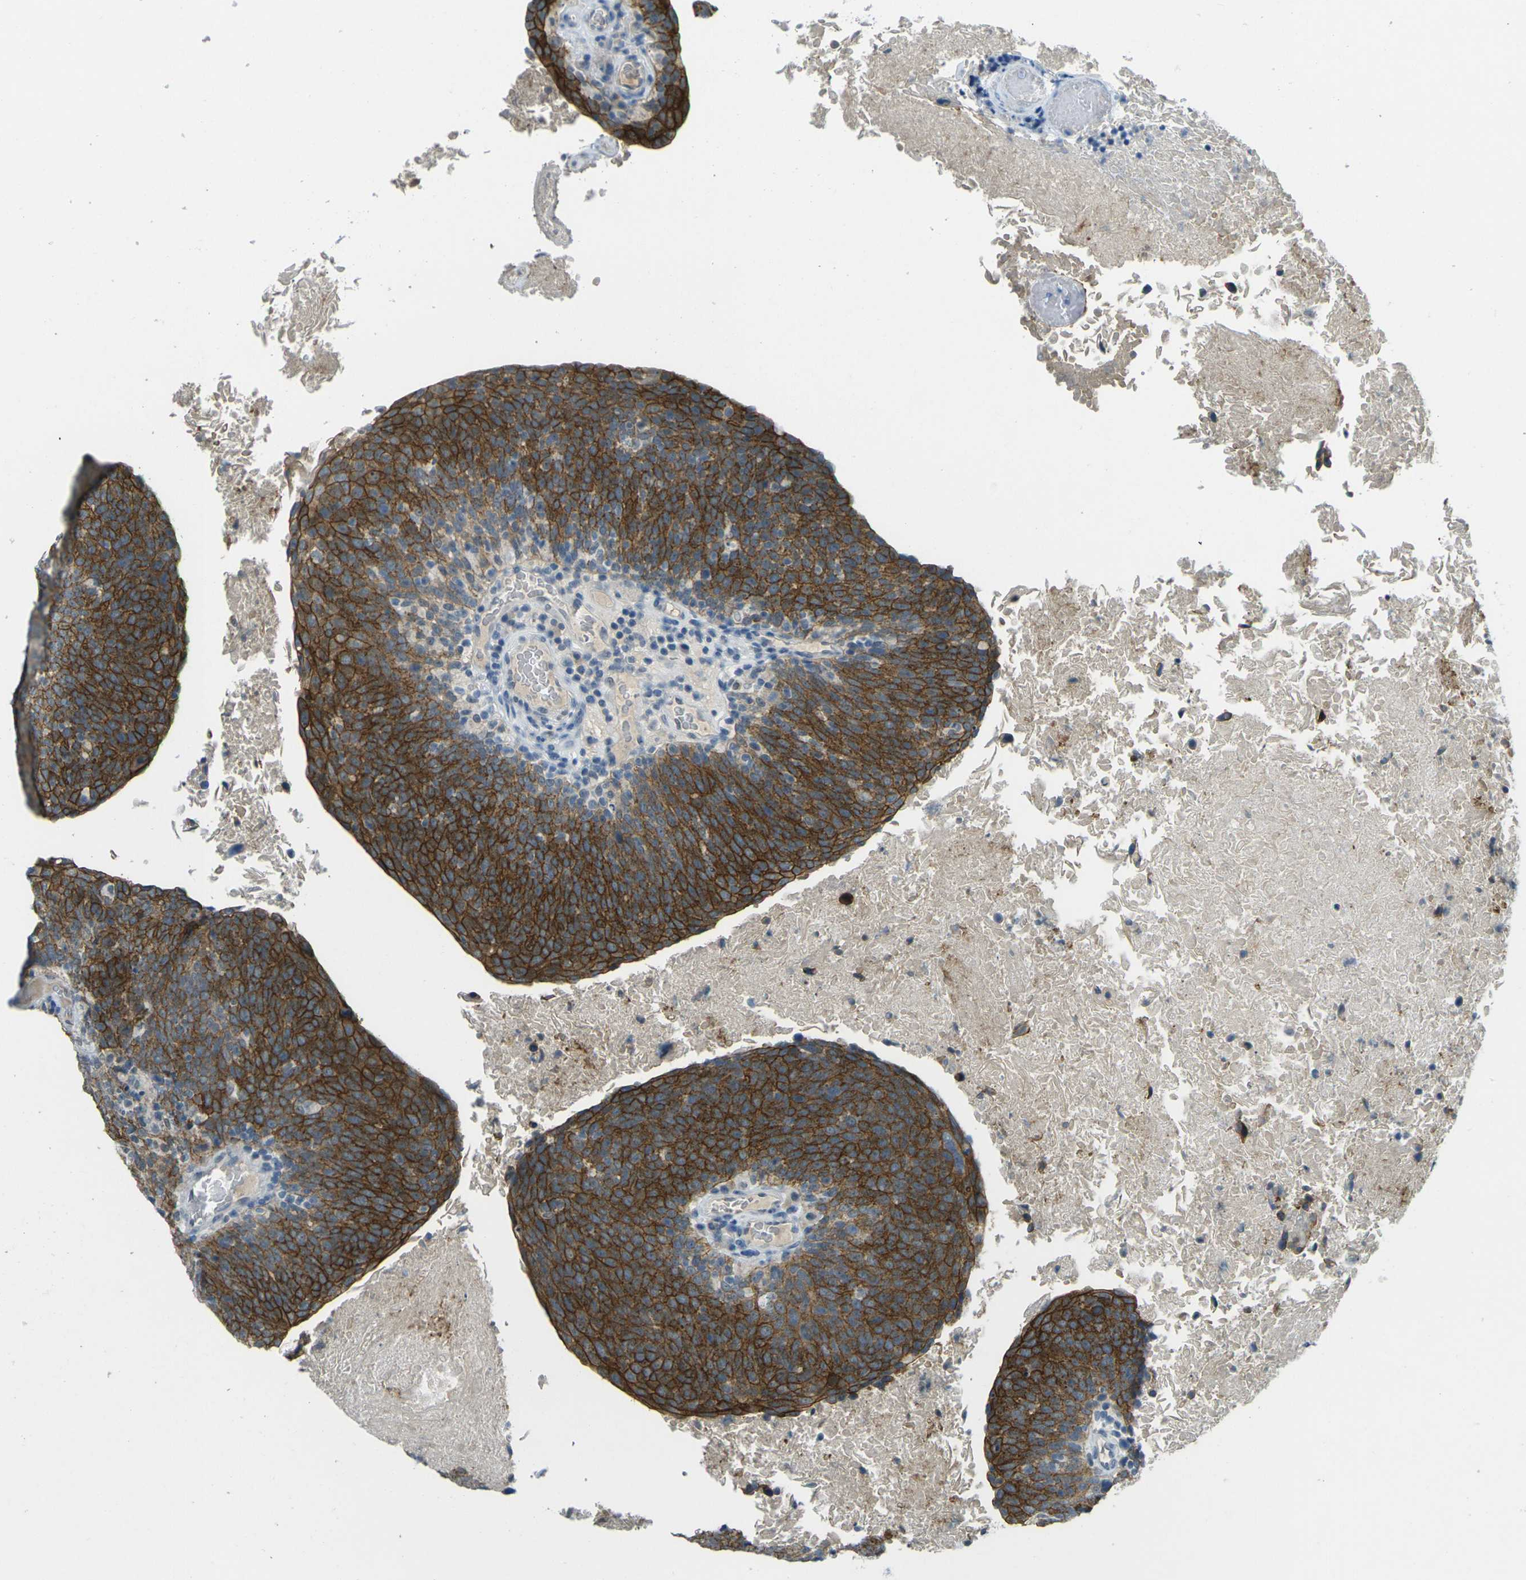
{"staining": {"intensity": "strong", "quantity": ">75%", "location": "cytoplasmic/membranous"}, "tissue": "head and neck cancer", "cell_type": "Tumor cells", "image_type": "cancer", "snomed": [{"axis": "morphology", "description": "Squamous cell carcinoma, NOS"}, {"axis": "morphology", "description": "Squamous cell carcinoma, metastatic, NOS"}, {"axis": "topography", "description": "Lymph node"}, {"axis": "topography", "description": "Head-Neck"}], "caption": "Head and neck cancer tissue shows strong cytoplasmic/membranous positivity in about >75% of tumor cells (IHC, brightfield microscopy, high magnification).", "gene": "SPTBN2", "patient": {"sex": "male", "age": 62}}